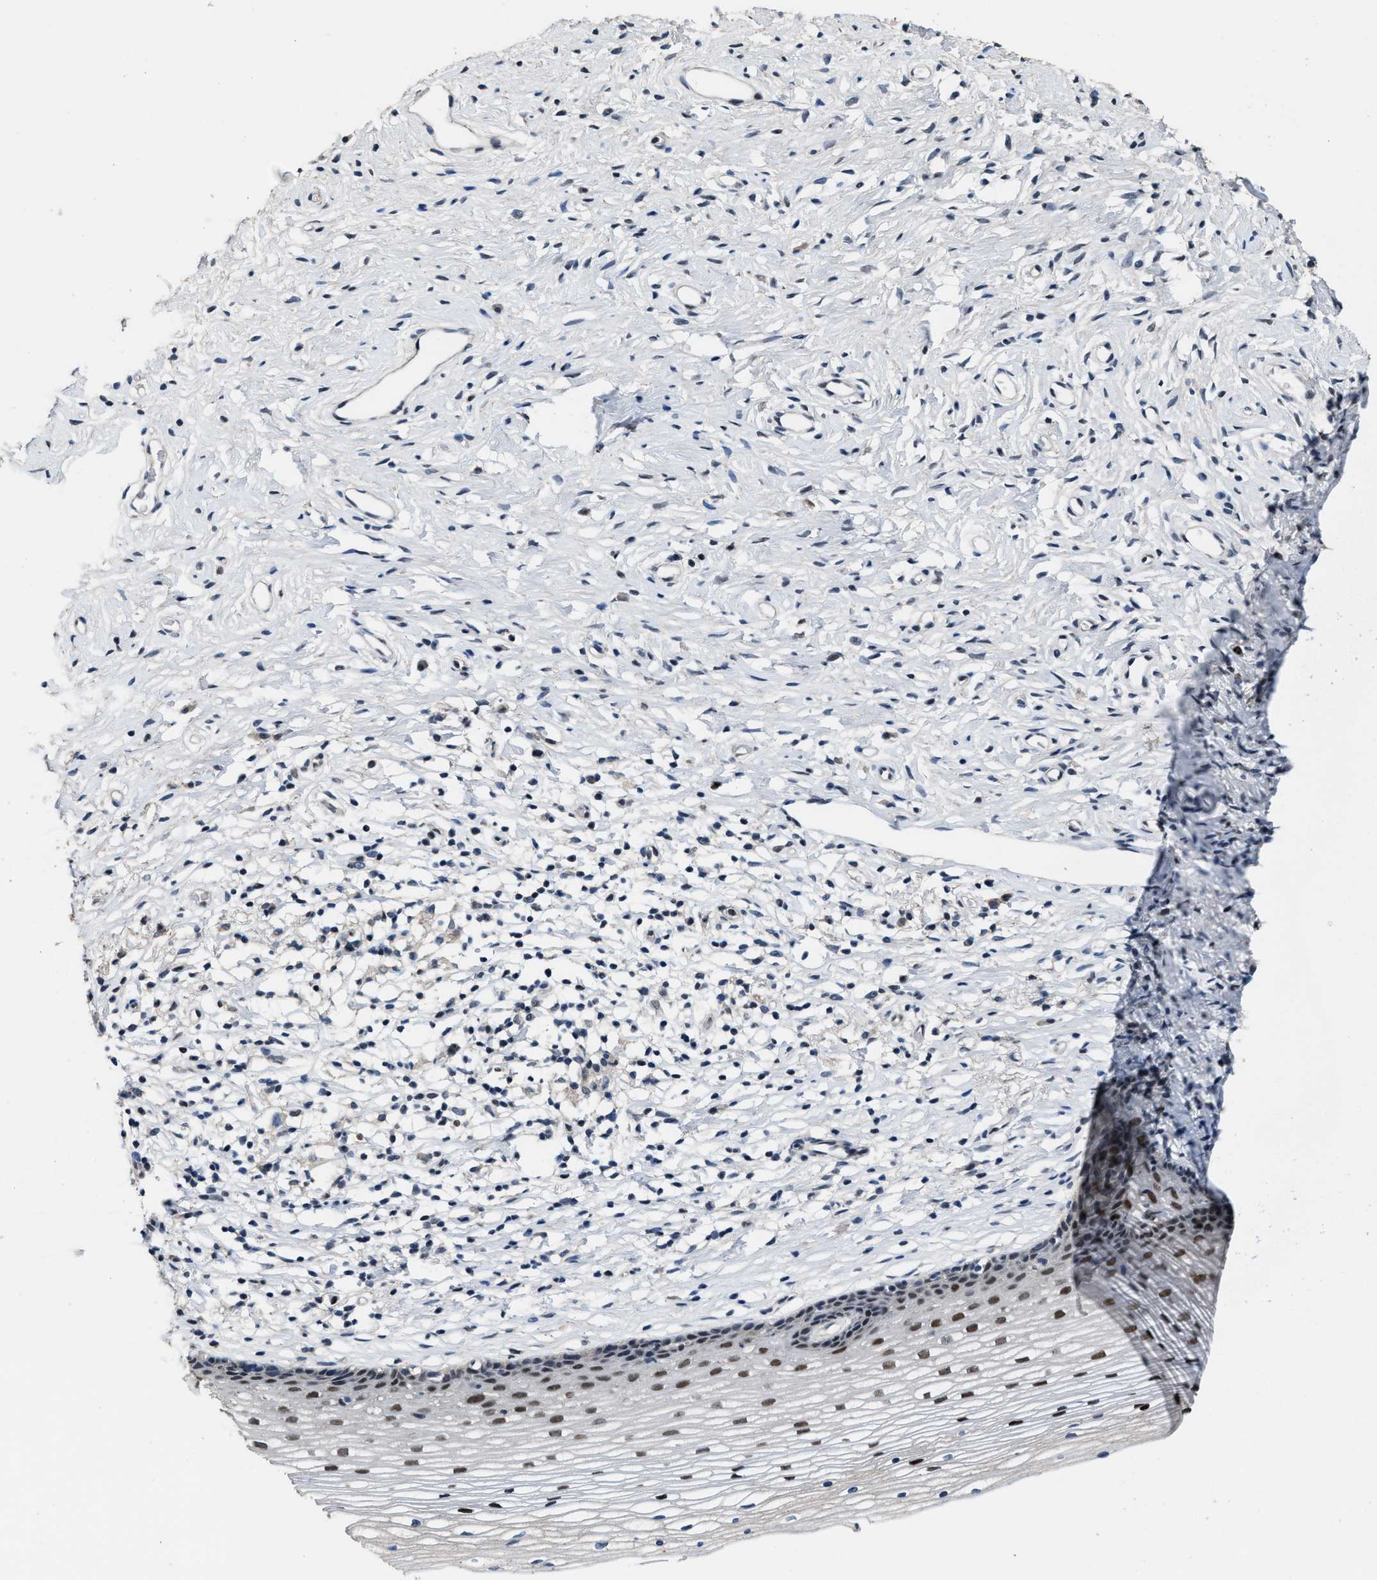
{"staining": {"intensity": "moderate", "quantity": ">75%", "location": "nuclear"}, "tissue": "cervix", "cell_type": "Glandular cells", "image_type": "normal", "snomed": [{"axis": "morphology", "description": "Normal tissue, NOS"}, {"axis": "topography", "description": "Cervix"}], "caption": "IHC photomicrograph of normal human cervix stained for a protein (brown), which reveals medium levels of moderate nuclear positivity in approximately >75% of glandular cells.", "gene": "ZNF20", "patient": {"sex": "female", "age": 77}}